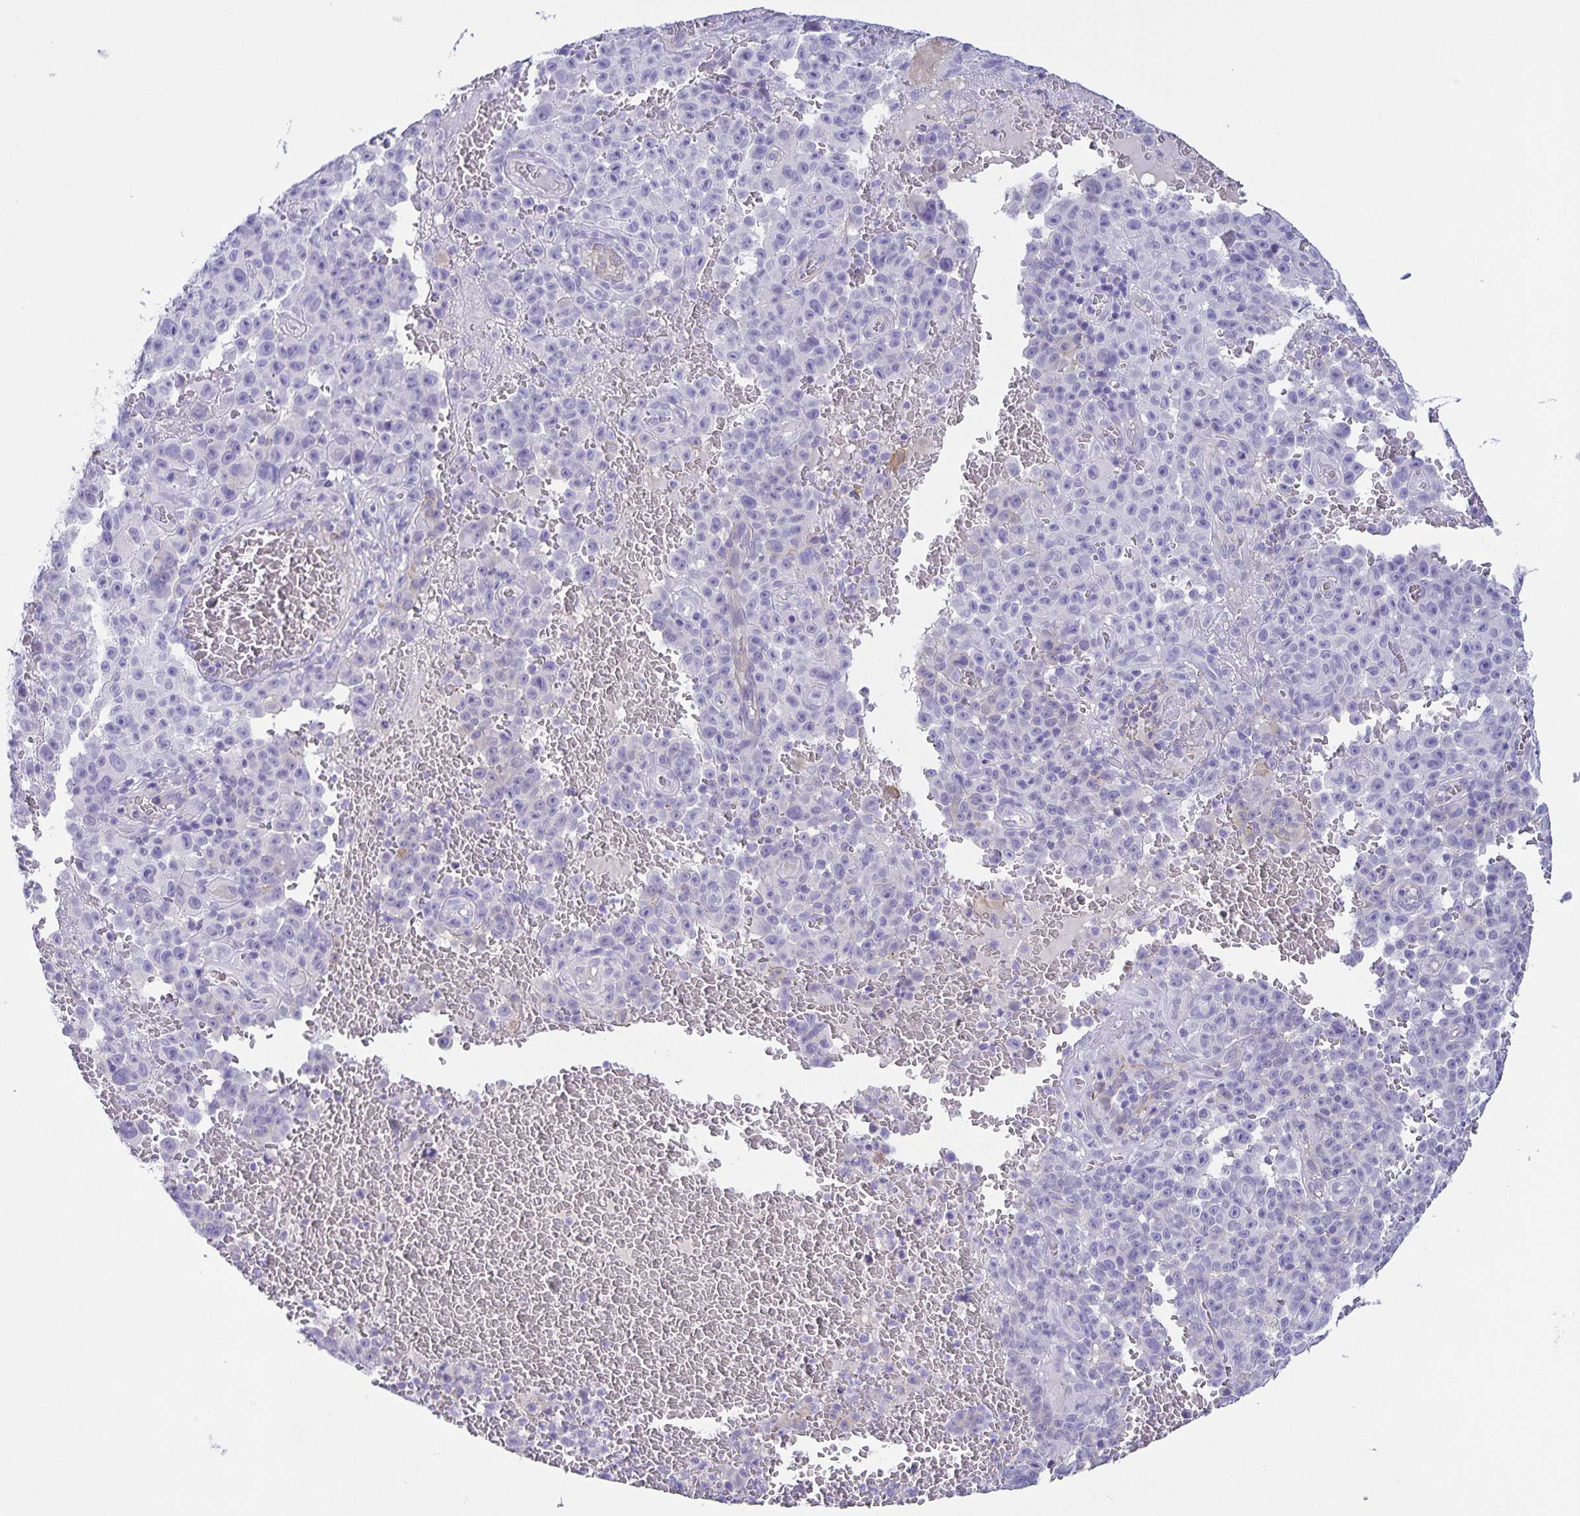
{"staining": {"intensity": "negative", "quantity": "none", "location": "none"}, "tissue": "melanoma", "cell_type": "Tumor cells", "image_type": "cancer", "snomed": [{"axis": "morphology", "description": "Malignant melanoma, NOS"}, {"axis": "topography", "description": "Skin"}], "caption": "Tumor cells show no significant protein positivity in melanoma.", "gene": "UBQLN3", "patient": {"sex": "female", "age": 82}}